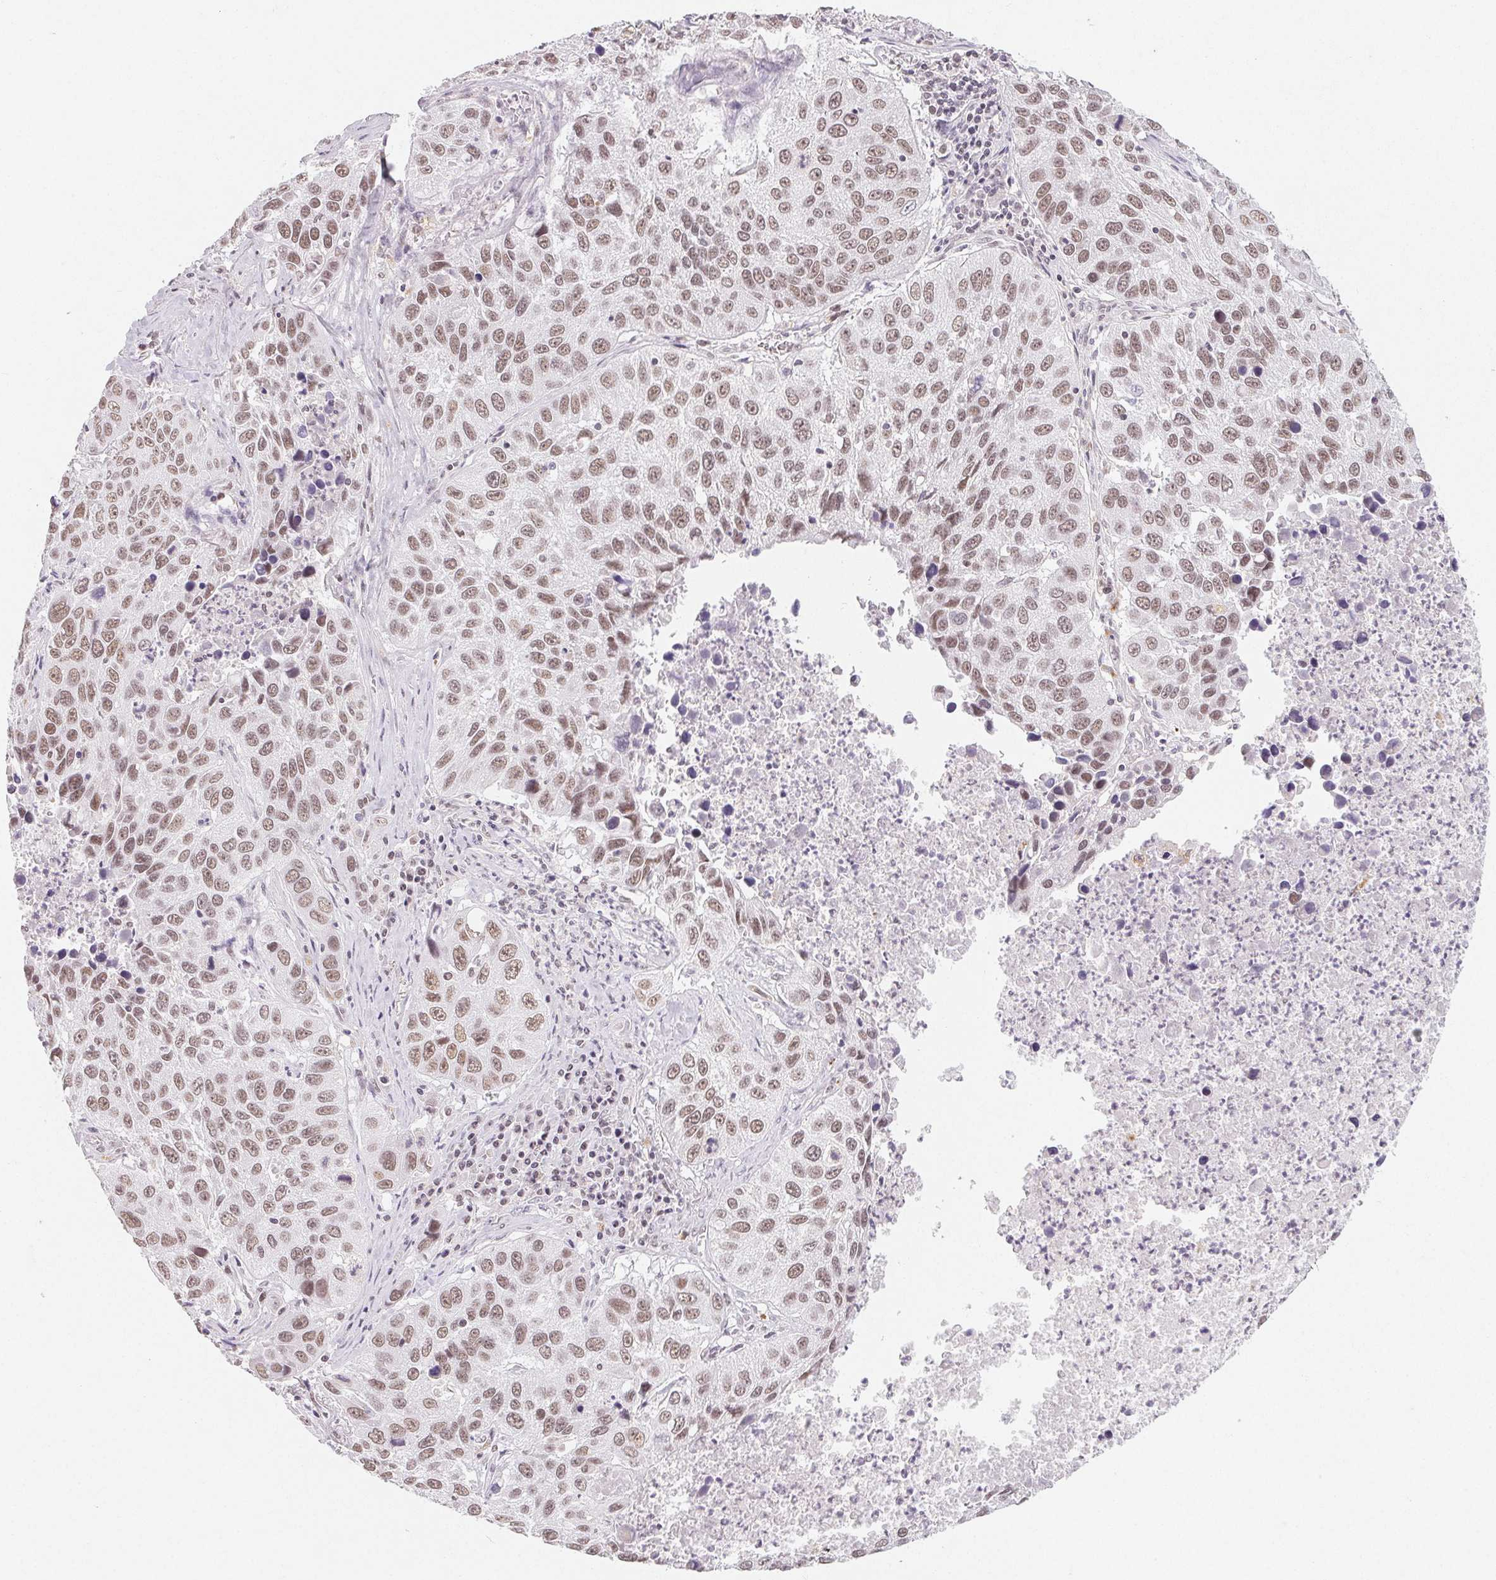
{"staining": {"intensity": "moderate", "quantity": ">75%", "location": "nuclear"}, "tissue": "lung cancer", "cell_type": "Tumor cells", "image_type": "cancer", "snomed": [{"axis": "morphology", "description": "Squamous cell carcinoma, NOS"}, {"axis": "topography", "description": "Lung"}], "caption": "Protein staining shows moderate nuclear positivity in approximately >75% of tumor cells in squamous cell carcinoma (lung).", "gene": "NXF3", "patient": {"sex": "female", "age": 61}}